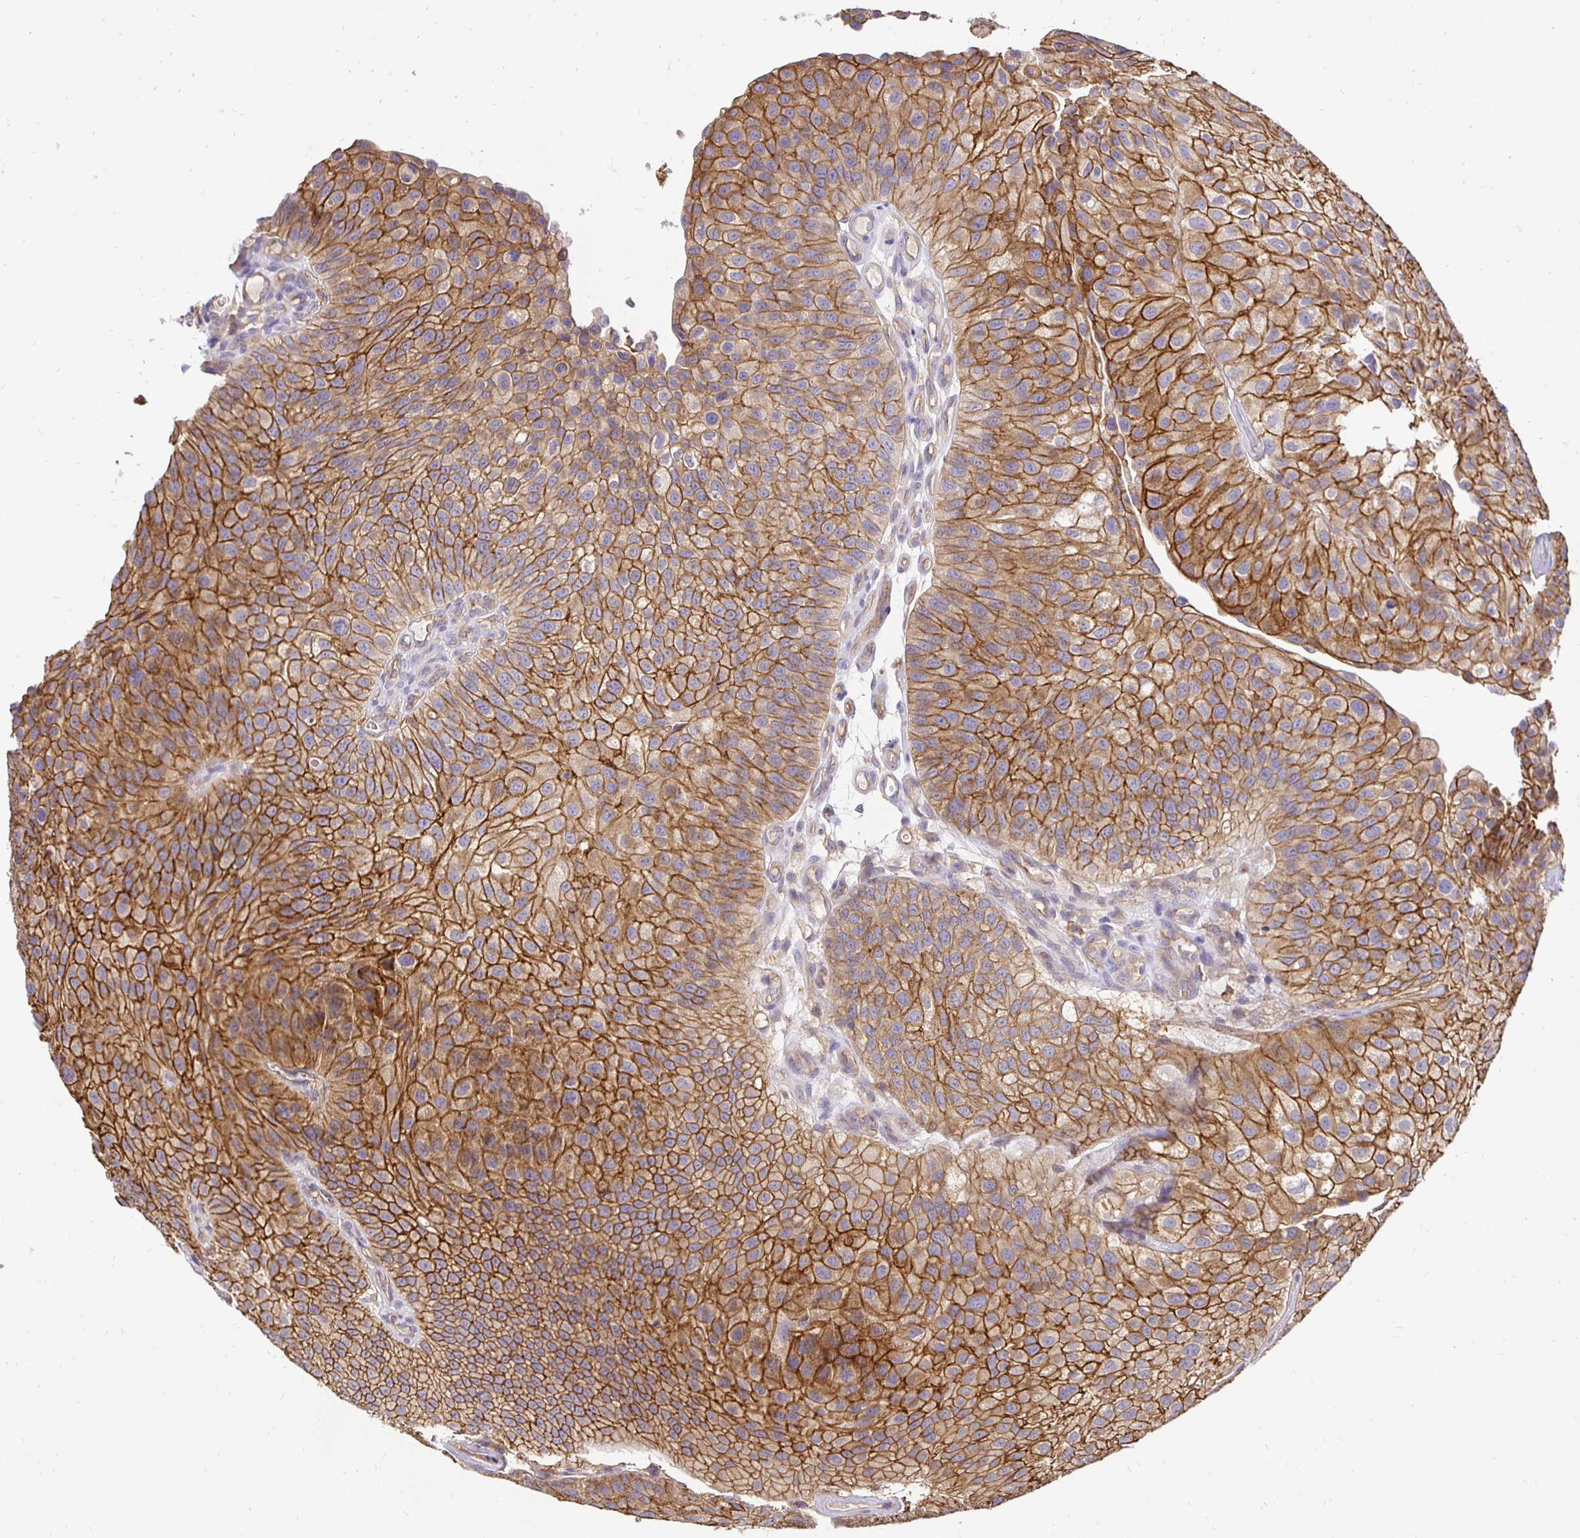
{"staining": {"intensity": "strong", "quantity": ">75%", "location": "cytoplasmic/membranous"}, "tissue": "urothelial cancer", "cell_type": "Tumor cells", "image_type": "cancer", "snomed": [{"axis": "morphology", "description": "Urothelial carcinoma, NOS"}, {"axis": "topography", "description": "Urinary bladder"}], "caption": "Protein staining of urothelial cancer tissue exhibits strong cytoplasmic/membranous positivity in approximately >75% of tumor cells.", "gene": "SLC9A1", "patient": {"sex": "male", "age": 87}}